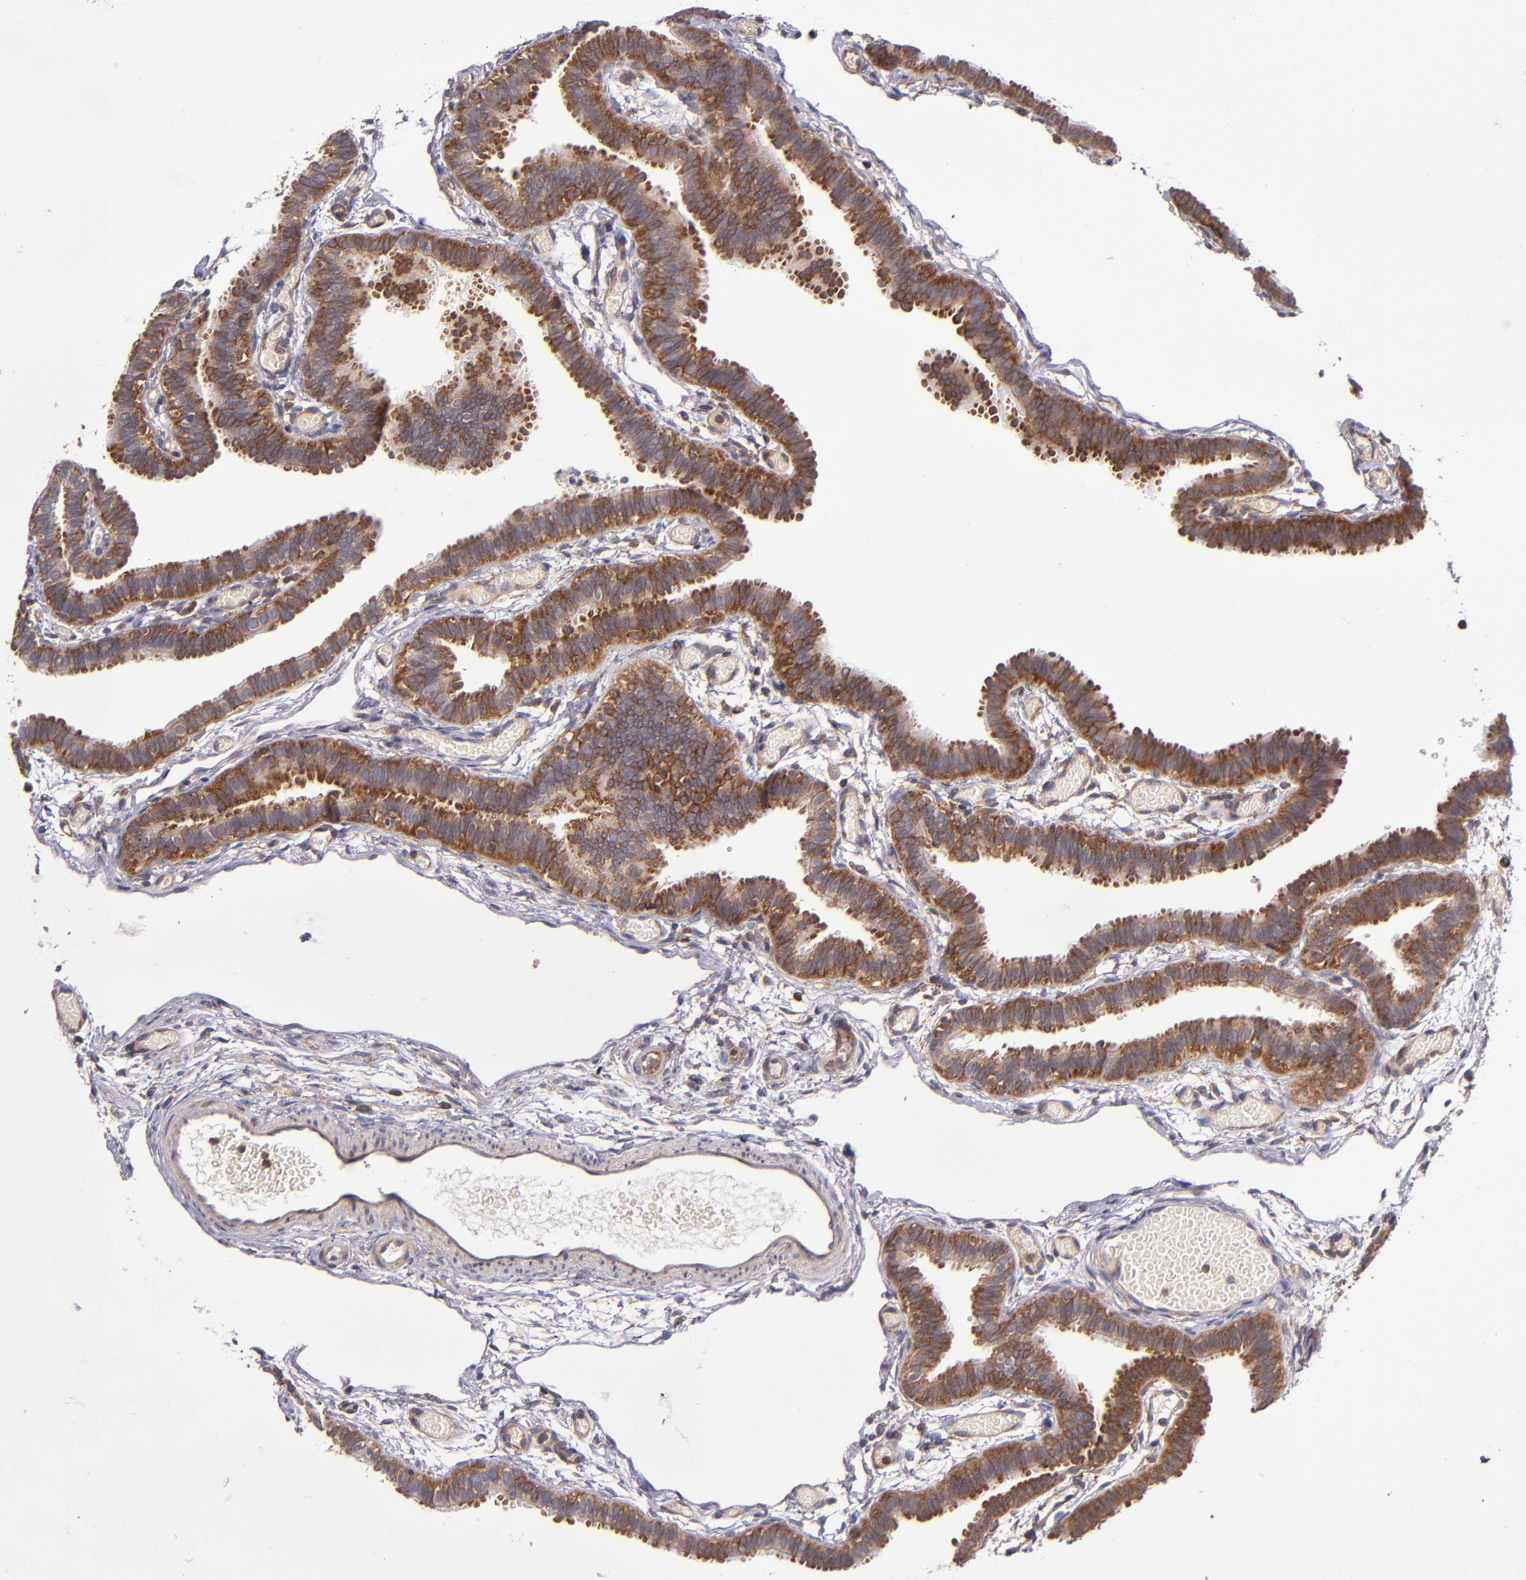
{"staining": {"intensity": "strong", "quantity": ">75%", "location": "cytoplasmic/membranous"}, "tissue": "fallopian tube", "cell_type": "Glandular cells", "image_type": "normal", "snomed": [{"axis": "morphology", "description": "Normal tissue, NOS"}, {"axis": "topography", "description": "Fallopian tube"}], "caption": "Benign fallopian tube demonstrates strong cytoplasmic/membranous positivity in about >75% of glandular cells (brown staining indicates protein expression, while blue staining denotes nuclei)..", "gene": "EIF4ENIF1", "patient": {"sex": "female", "age": 29}}